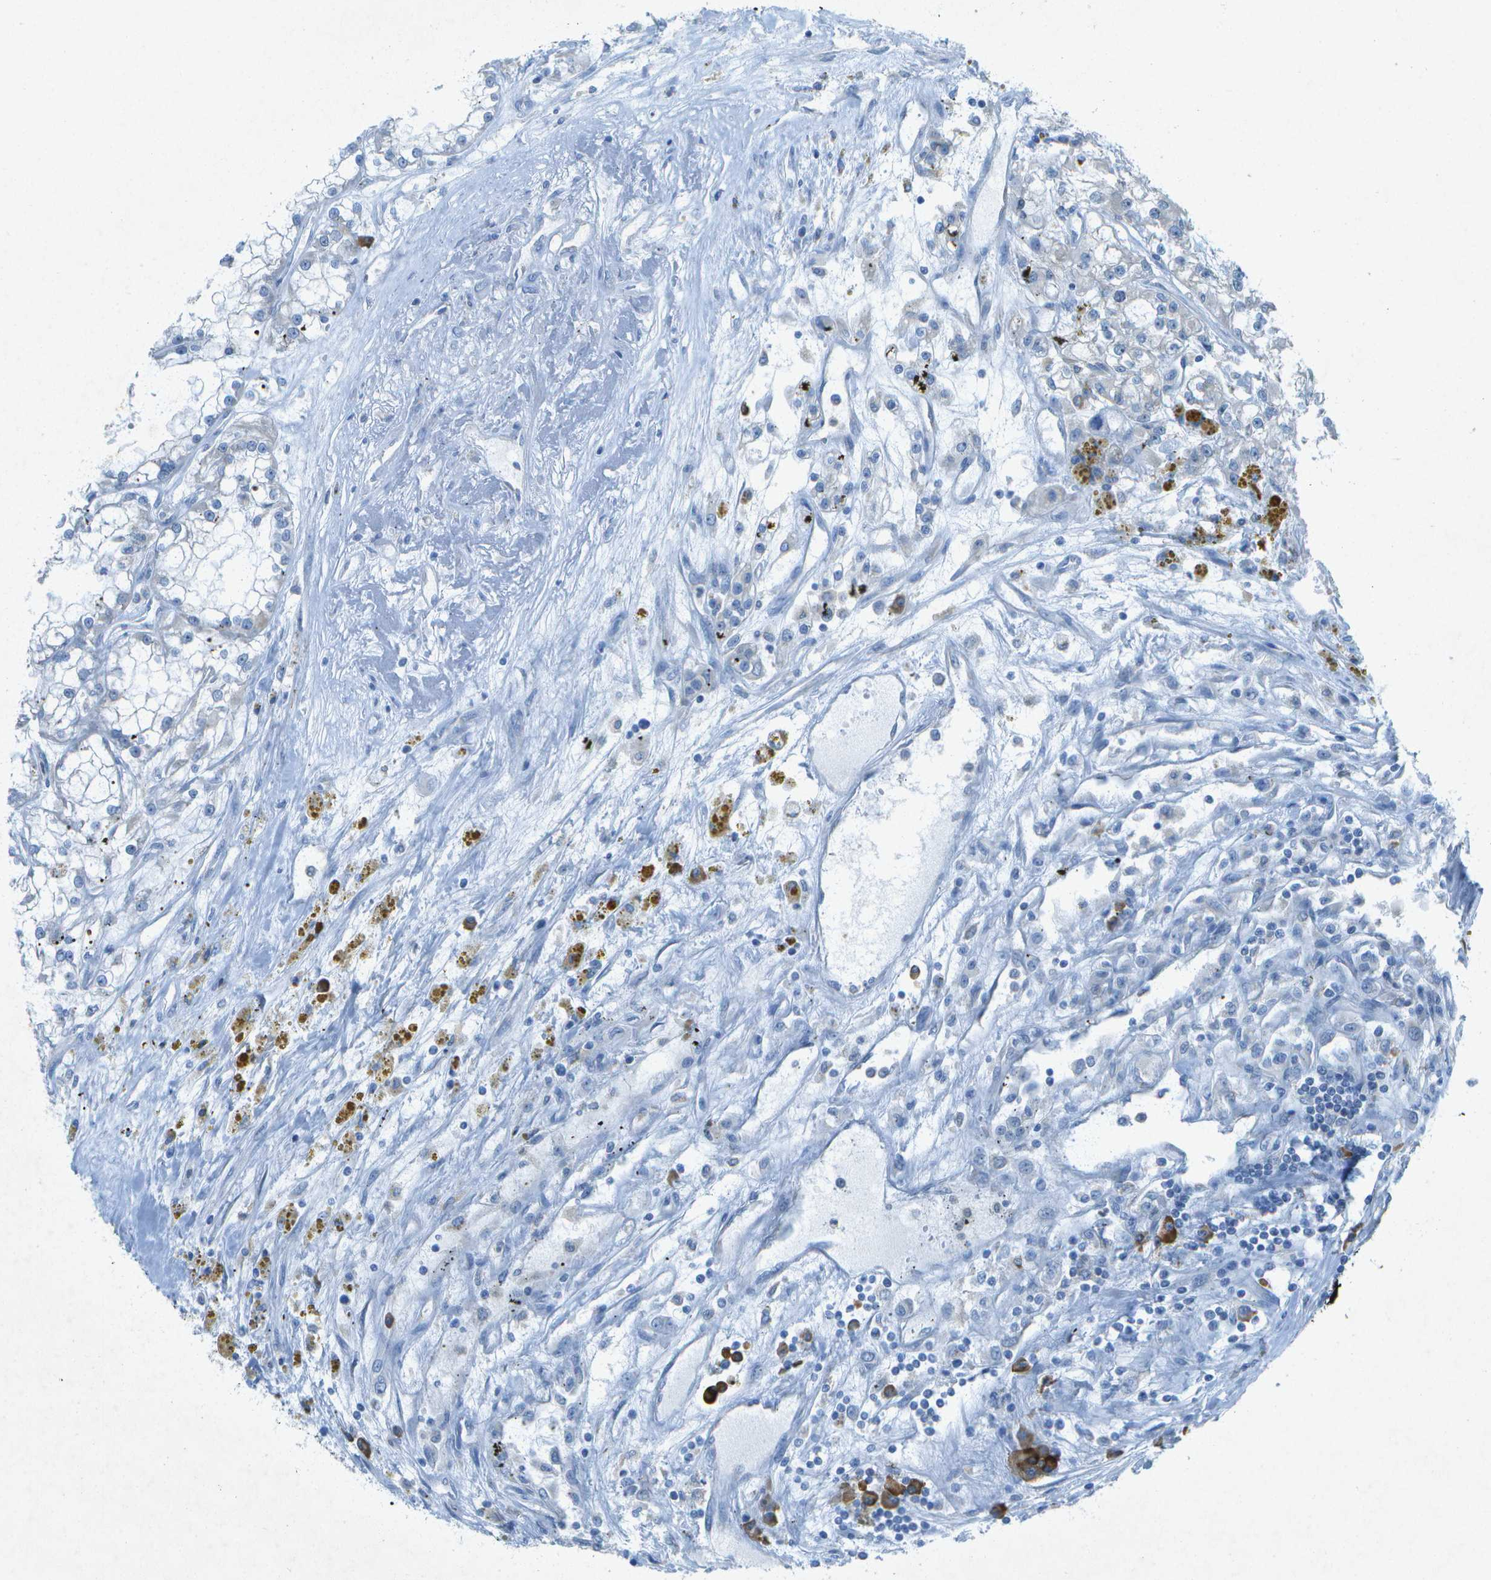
{"staining": {"intensity": "negative", "quantity": "none", "location": "none"}, "tissue": "renal cancer", "cell_type": "Tumor cells", "image_type": "cancer", "snomed": [{"axis": "morphology", "description": "Adenocarcinoma, NOS"}, {"axis": "topography", "description": "Kidney"}], "caption": "Tumor cells are negative for brown protein staining in renal adenocarcinoma.", "gene": "WNK2", "patient": {"sex": "female", "age": 52}}